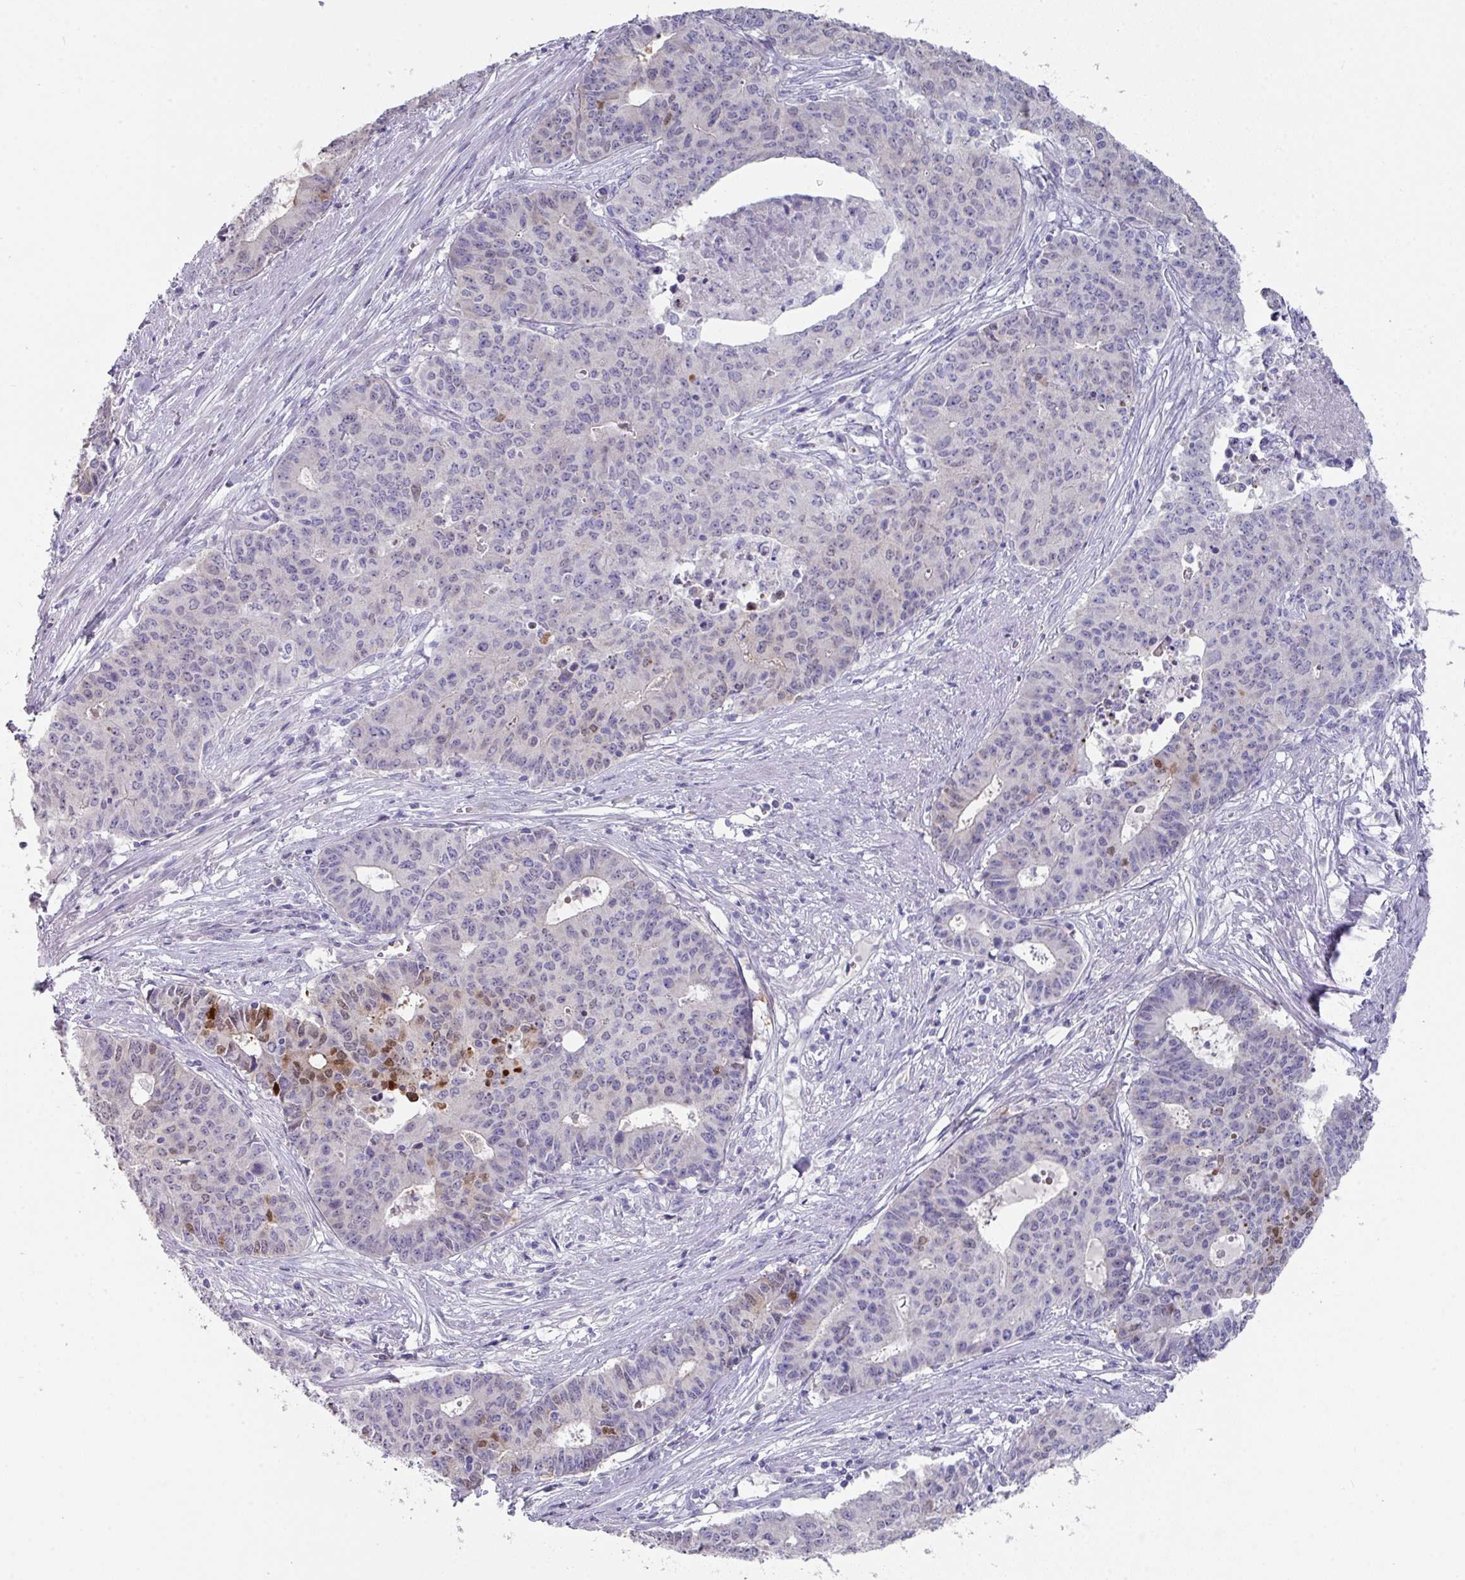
{"staining": {"intensity": "moderate", "quantity": "<25%", "location": "nuclear"}, "tissue": "endometrial cancer", "cell_type": "Tumor cells", "image_type": "cancer", "snomed": [{"axis": "morphology", "description": "Adenocarcinoma, NOS"}, {"axis": "topography", "description": "Endometrium"}], "caption": "Endometrial cancer was stained to show a protein in brown. There is low levels of moderate nuclear expression in about <25% of tumor cells.", "gene": "DEFB115", "patient": {"sex": "female", "age": 59}}